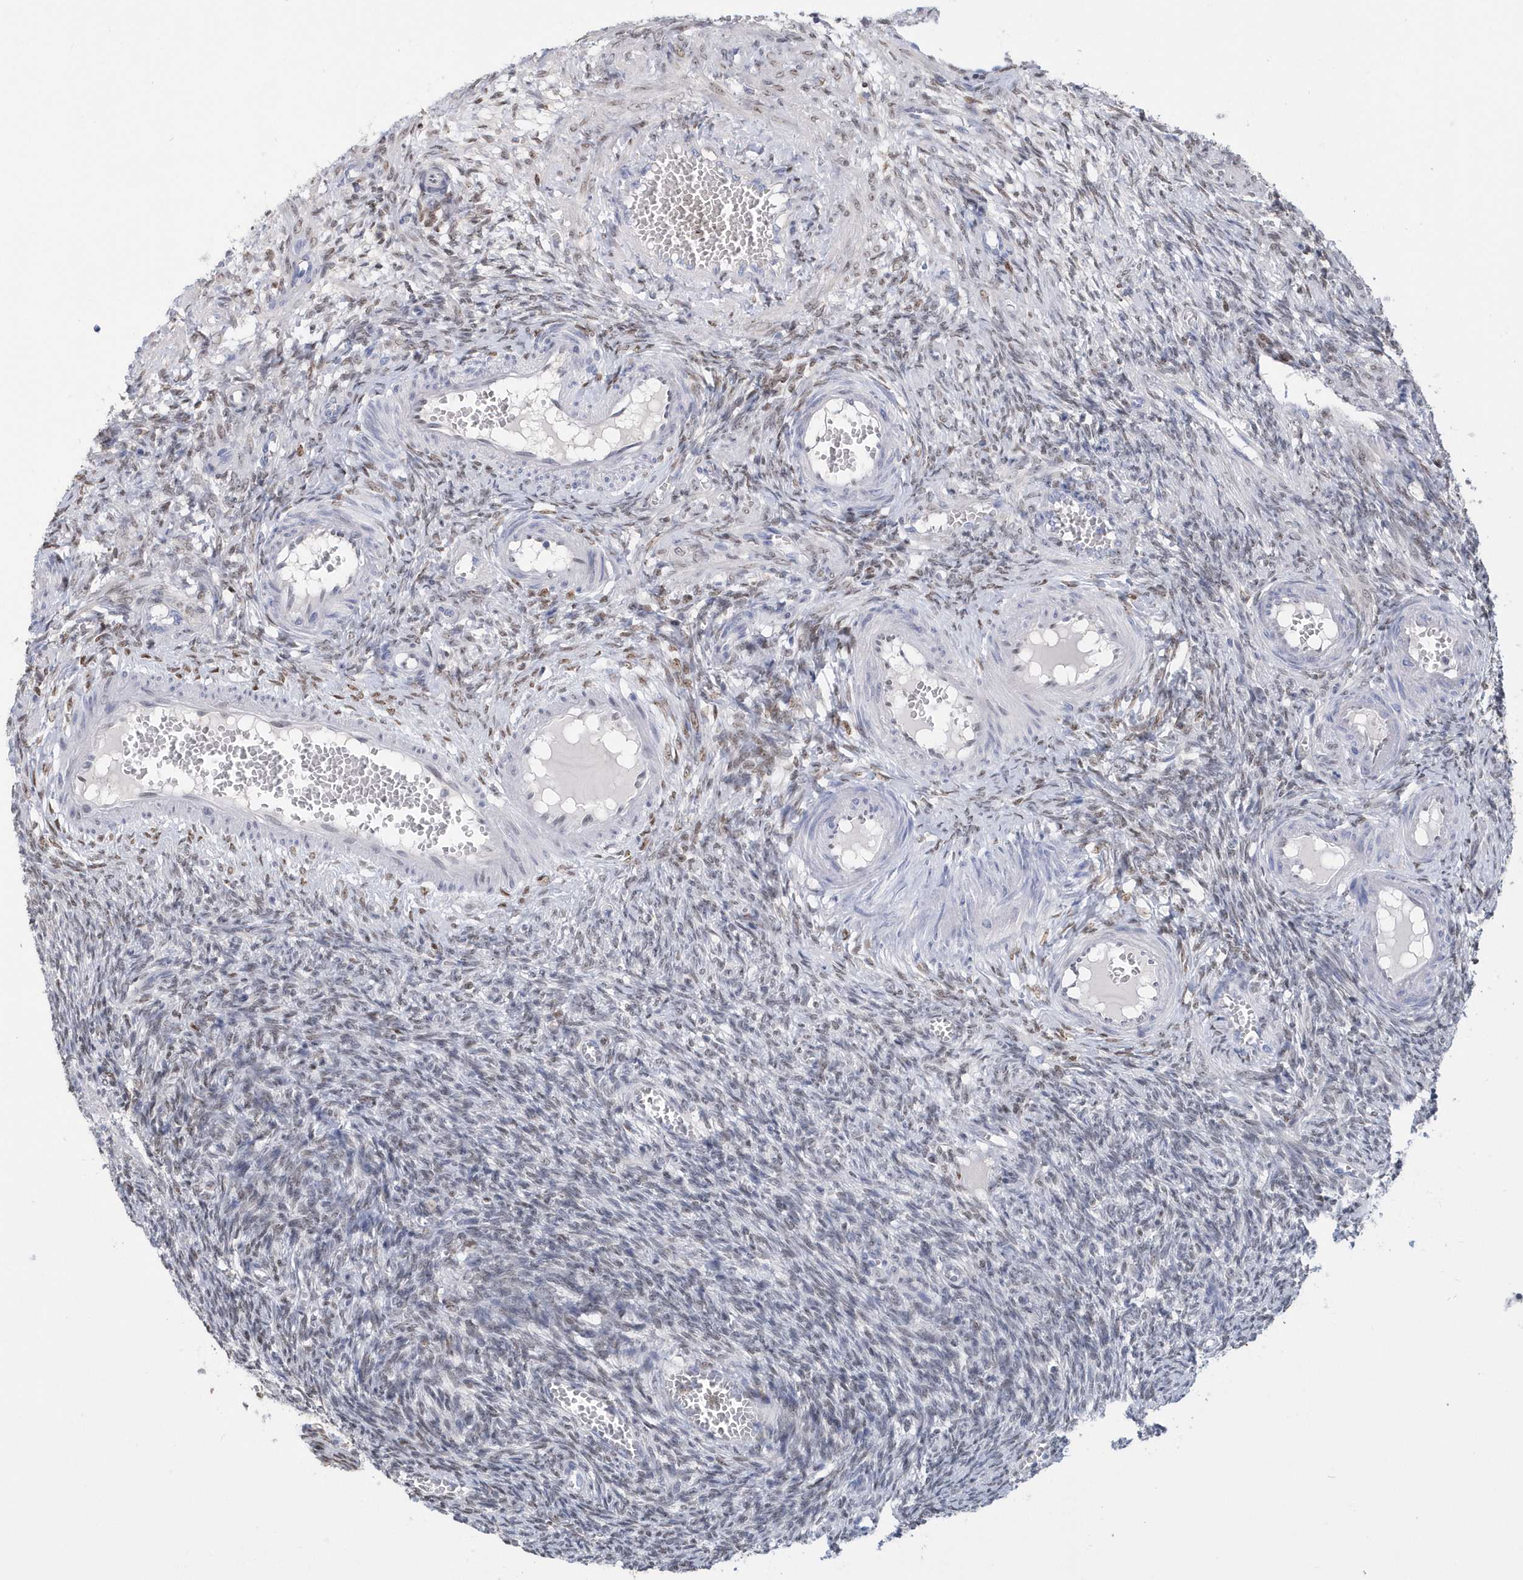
{"staining": {"intensity": "moderate", "quantity": ">75%", "location": "nuclear"}, "tissue": "ovary", "cell_type": "Follicle cells", "image_type": "normal", "snomed": [{"axis": "morphology", "description": "Normal tissue, NOS"}, {"axis": "topography", "description": "Ovary"}], "caption": "Immunohistochemistry (IHC) of benign human ovary exhibits medium levels of moderate nuclear staining in approximately >75% of follicle cells.", "gene": "MACROH2A2", "patient": {"sex": "female", "age": 27}}